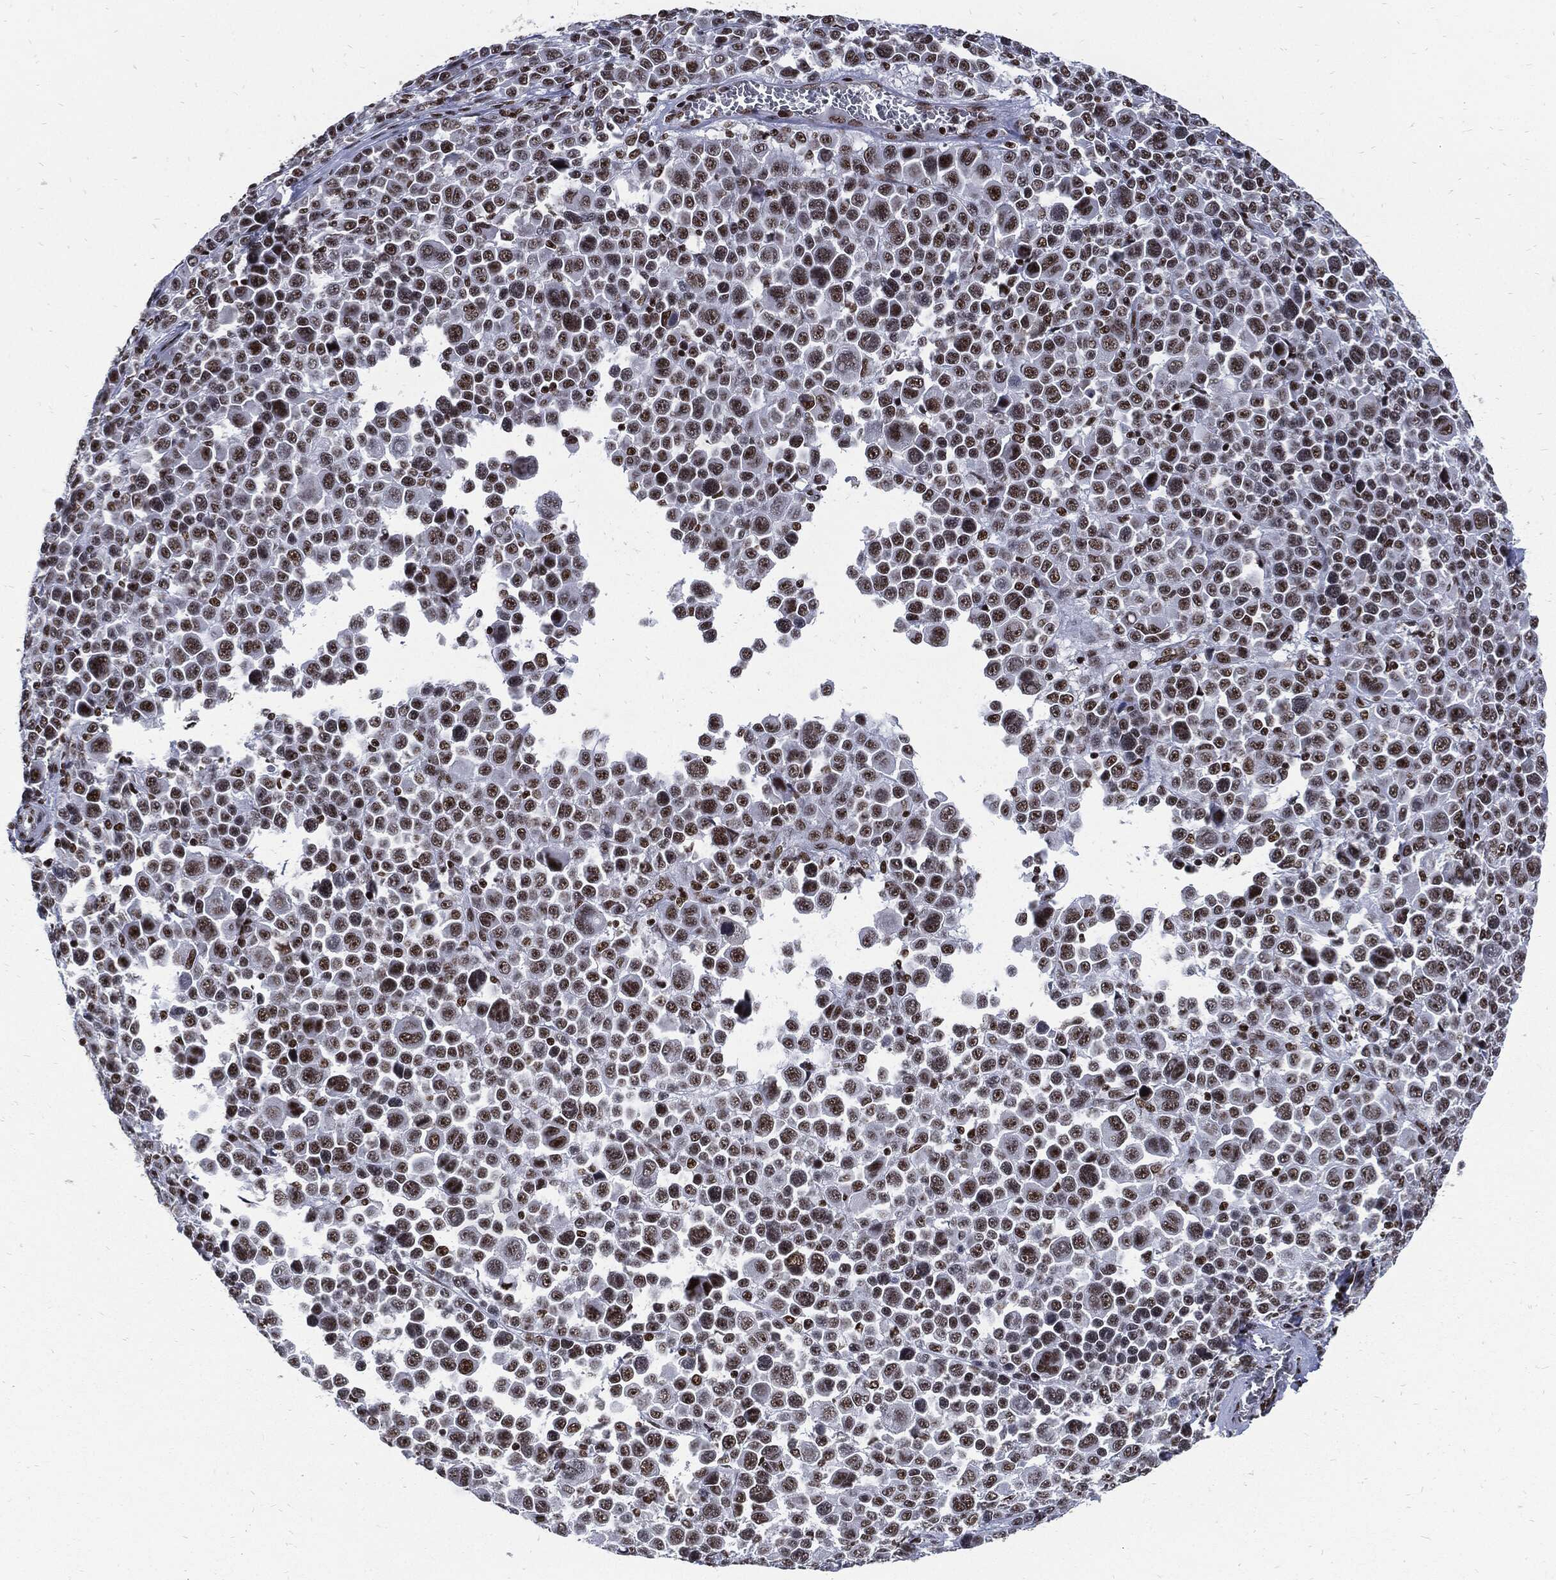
{"staining": {"intensity": "strong", "quantity": "25%-75%", "location": "nuclear"}, "tissue": "melanoma", "cell_type": "Tumor cells", "image_type": "cancer", "snomed": [{"axis": "morphology", "description": "Malignant melanoma, NOS"}, {"axis": "topography", "description": "Skin"}], "caption": "The photomicrograph shows a brown stain indicating the presence of a protein in the nuclear of tumor cells in melanoma.", "gene": "TERF2", "patient": {"sex": "female", "age": 57}}